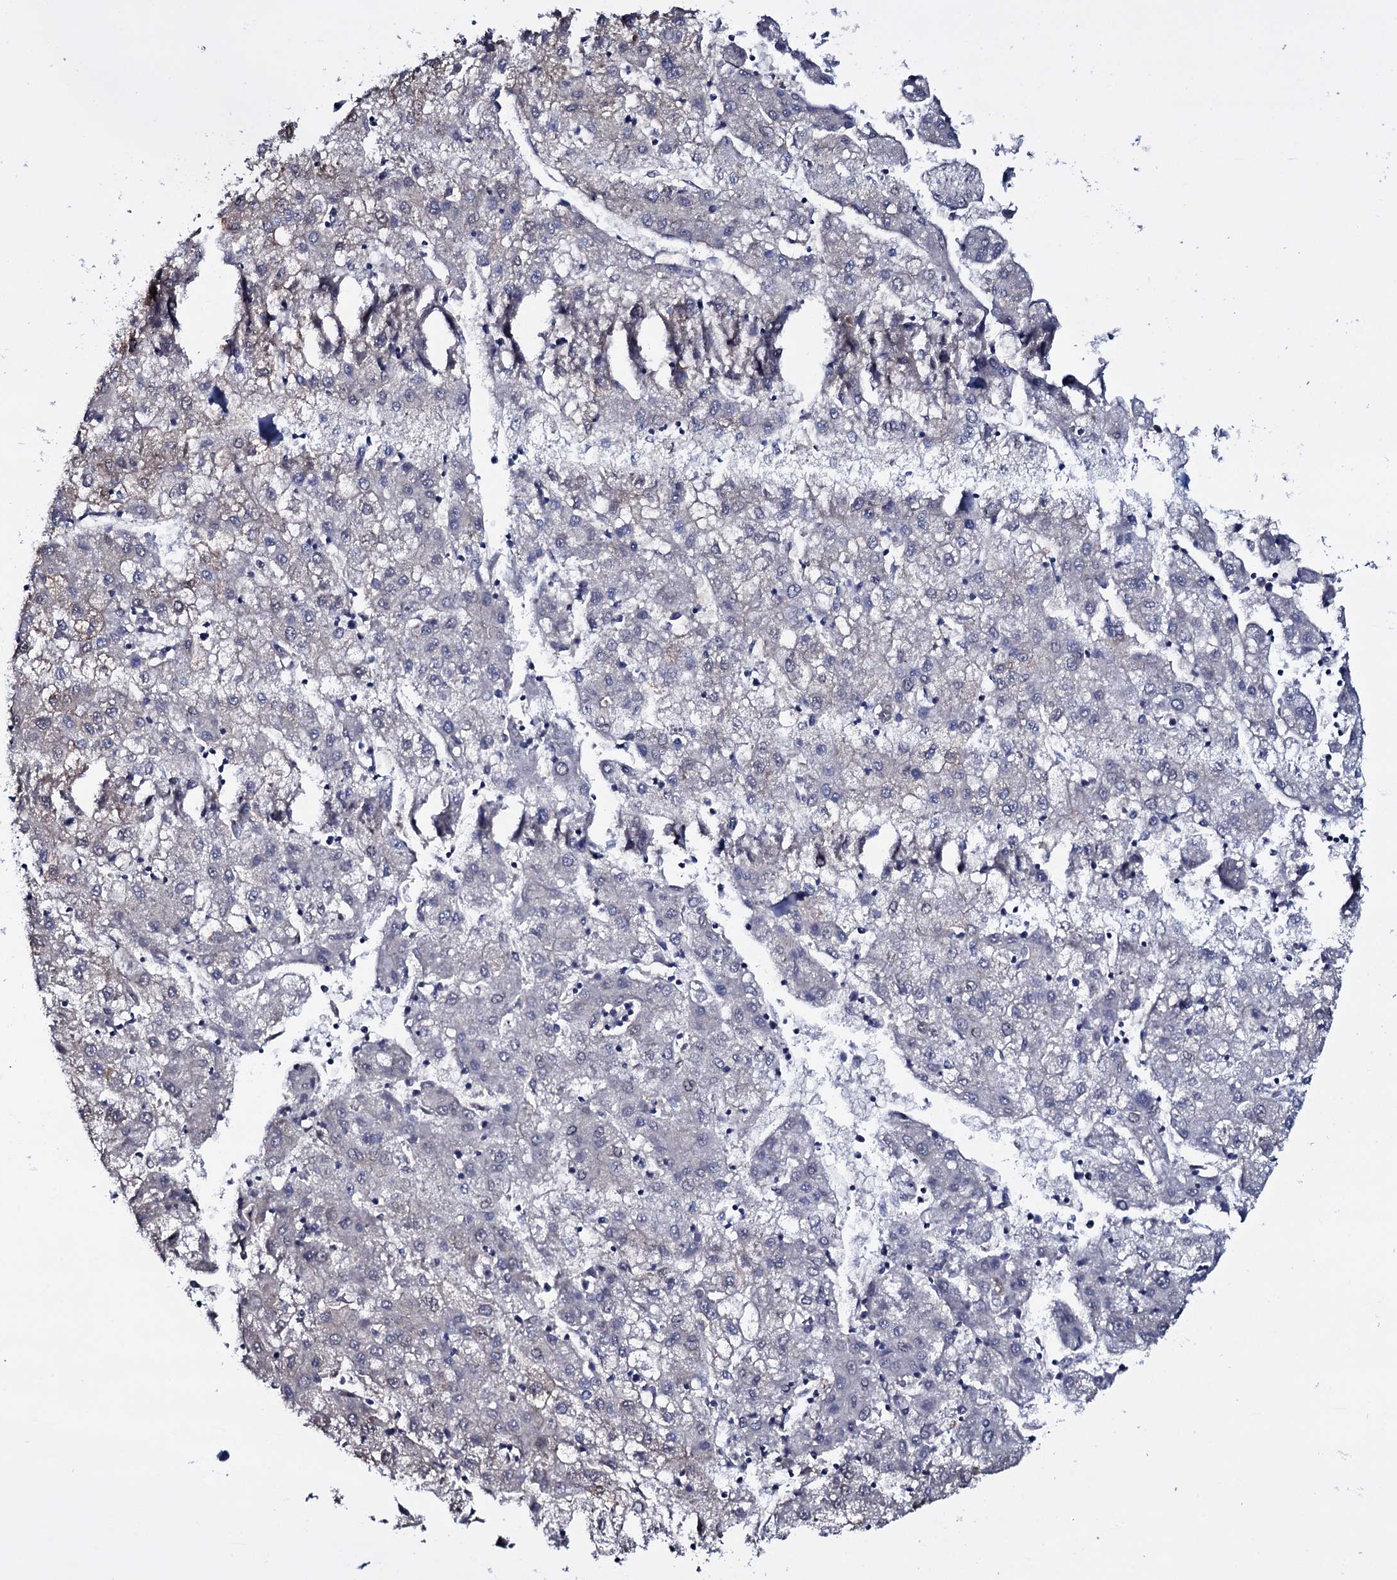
{"staining": {"intensity": "negative", "quantity": "none", "location": "none"}, "tissue": "liver cancer", "cell_type": "Tumor cells", "image_type": "cancer", "snomed": [{"axis": "morphology", "description": "Carcinoma, Hepatocellular, NOS"}, {"axis": "topography", "description": "Liver"}], "caption": "Histopathology image shows no protein expression in tumor cells of hepatocellular carcinoma (liver) tissue.", "gene": "GAREM1", "patient": {"sex": "male", "age": 72}}